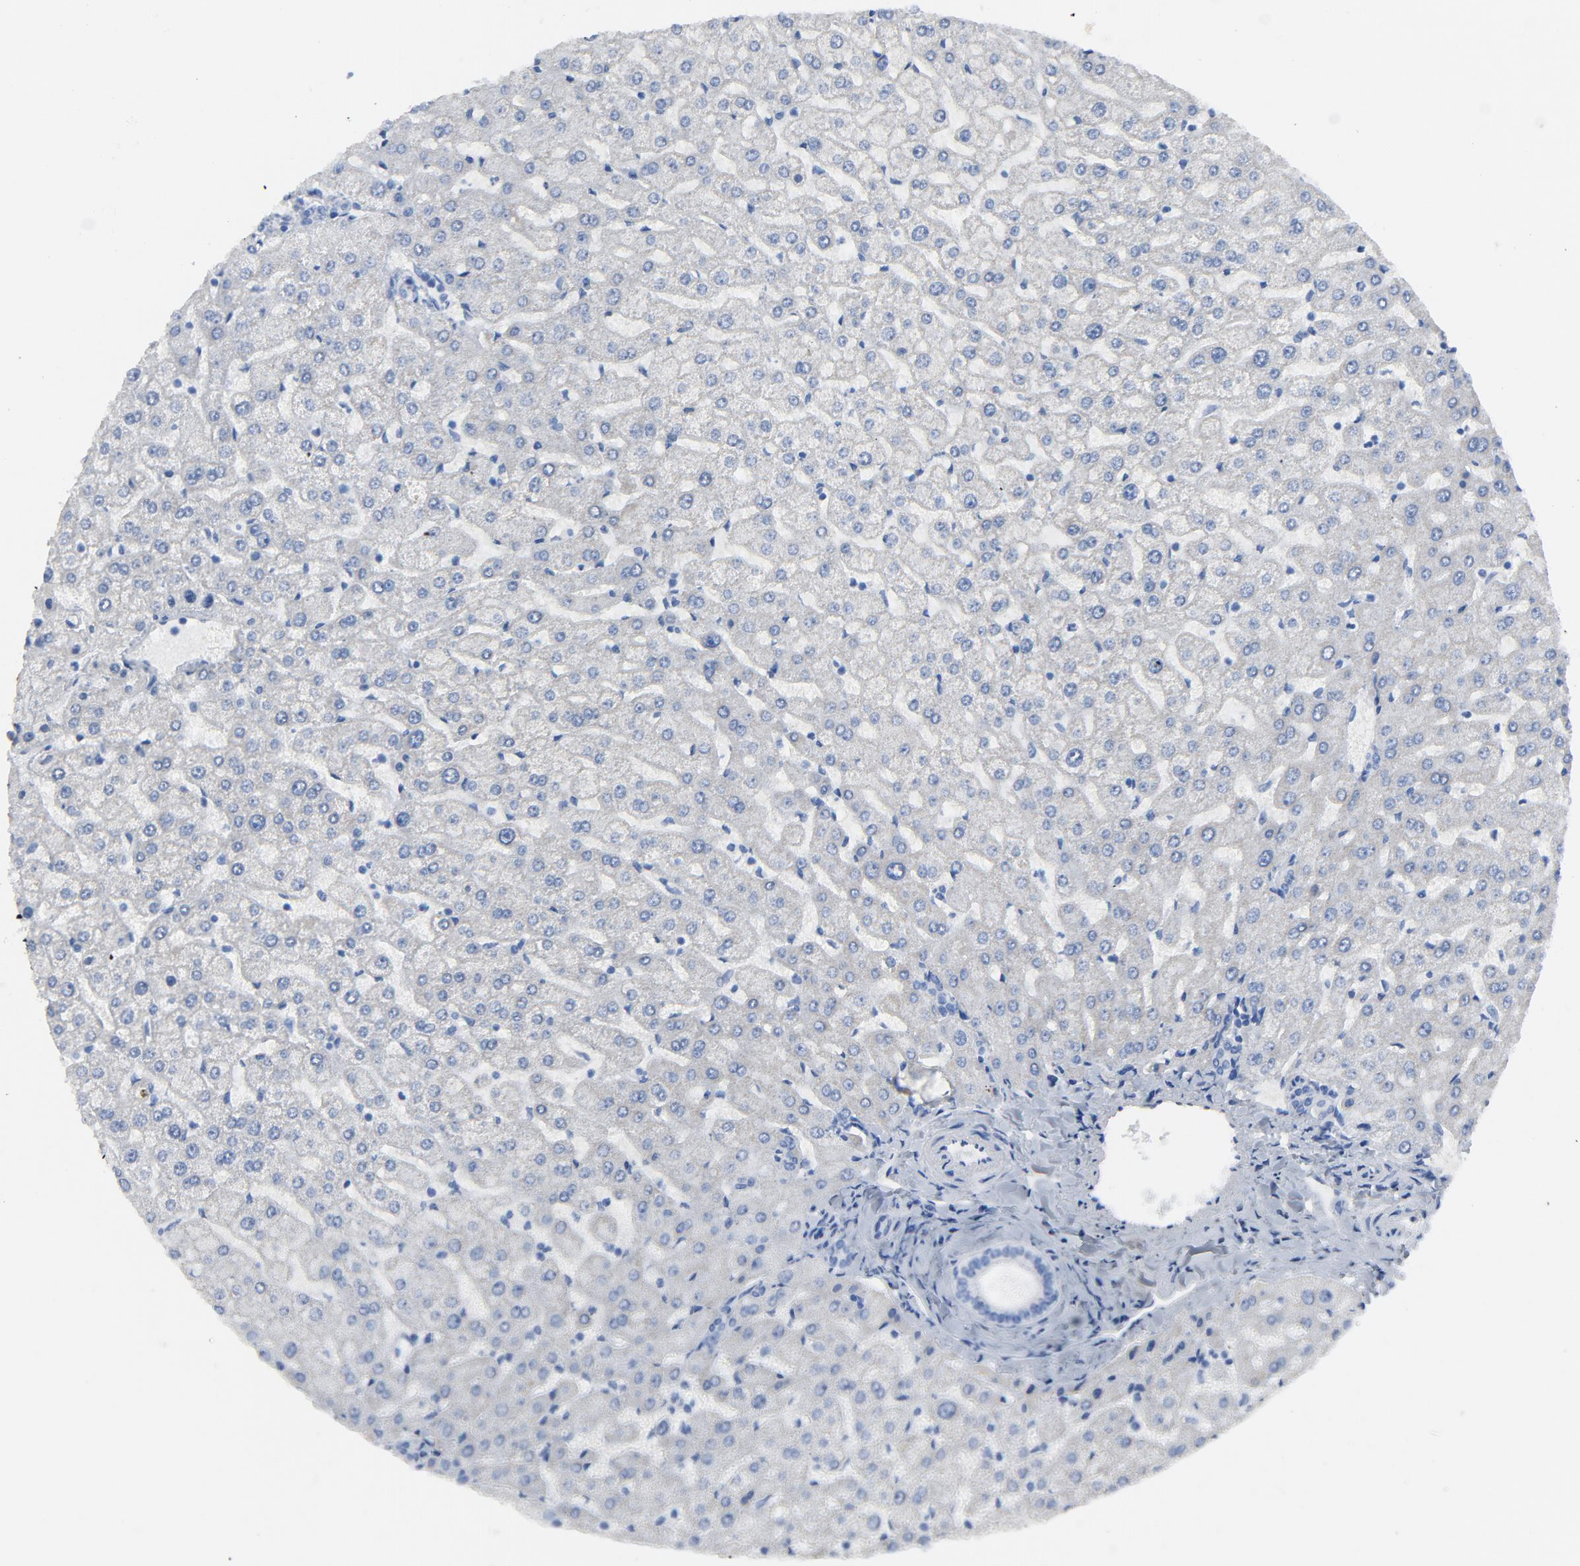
{"staining": {"intensity": "negative", "quantity": "none", "location": "none"}, "tissue": "liver", "cell_type": "Cholangiocytes", "image_type": "normal", "snomed": [{"axis": "morphology", "description": "Normal tissue, NOS"}, {"axis": "morphology", "description": "Fibrosis, NOS"}, {"axis": "topography", "description": "Liver"}], "caption": "A photomicrograph of liver stained for a protein exhibits no brown staining in cholangiocytes.", "gene": "C14orf119", "patient": {"sex": "female", "age": 29}}